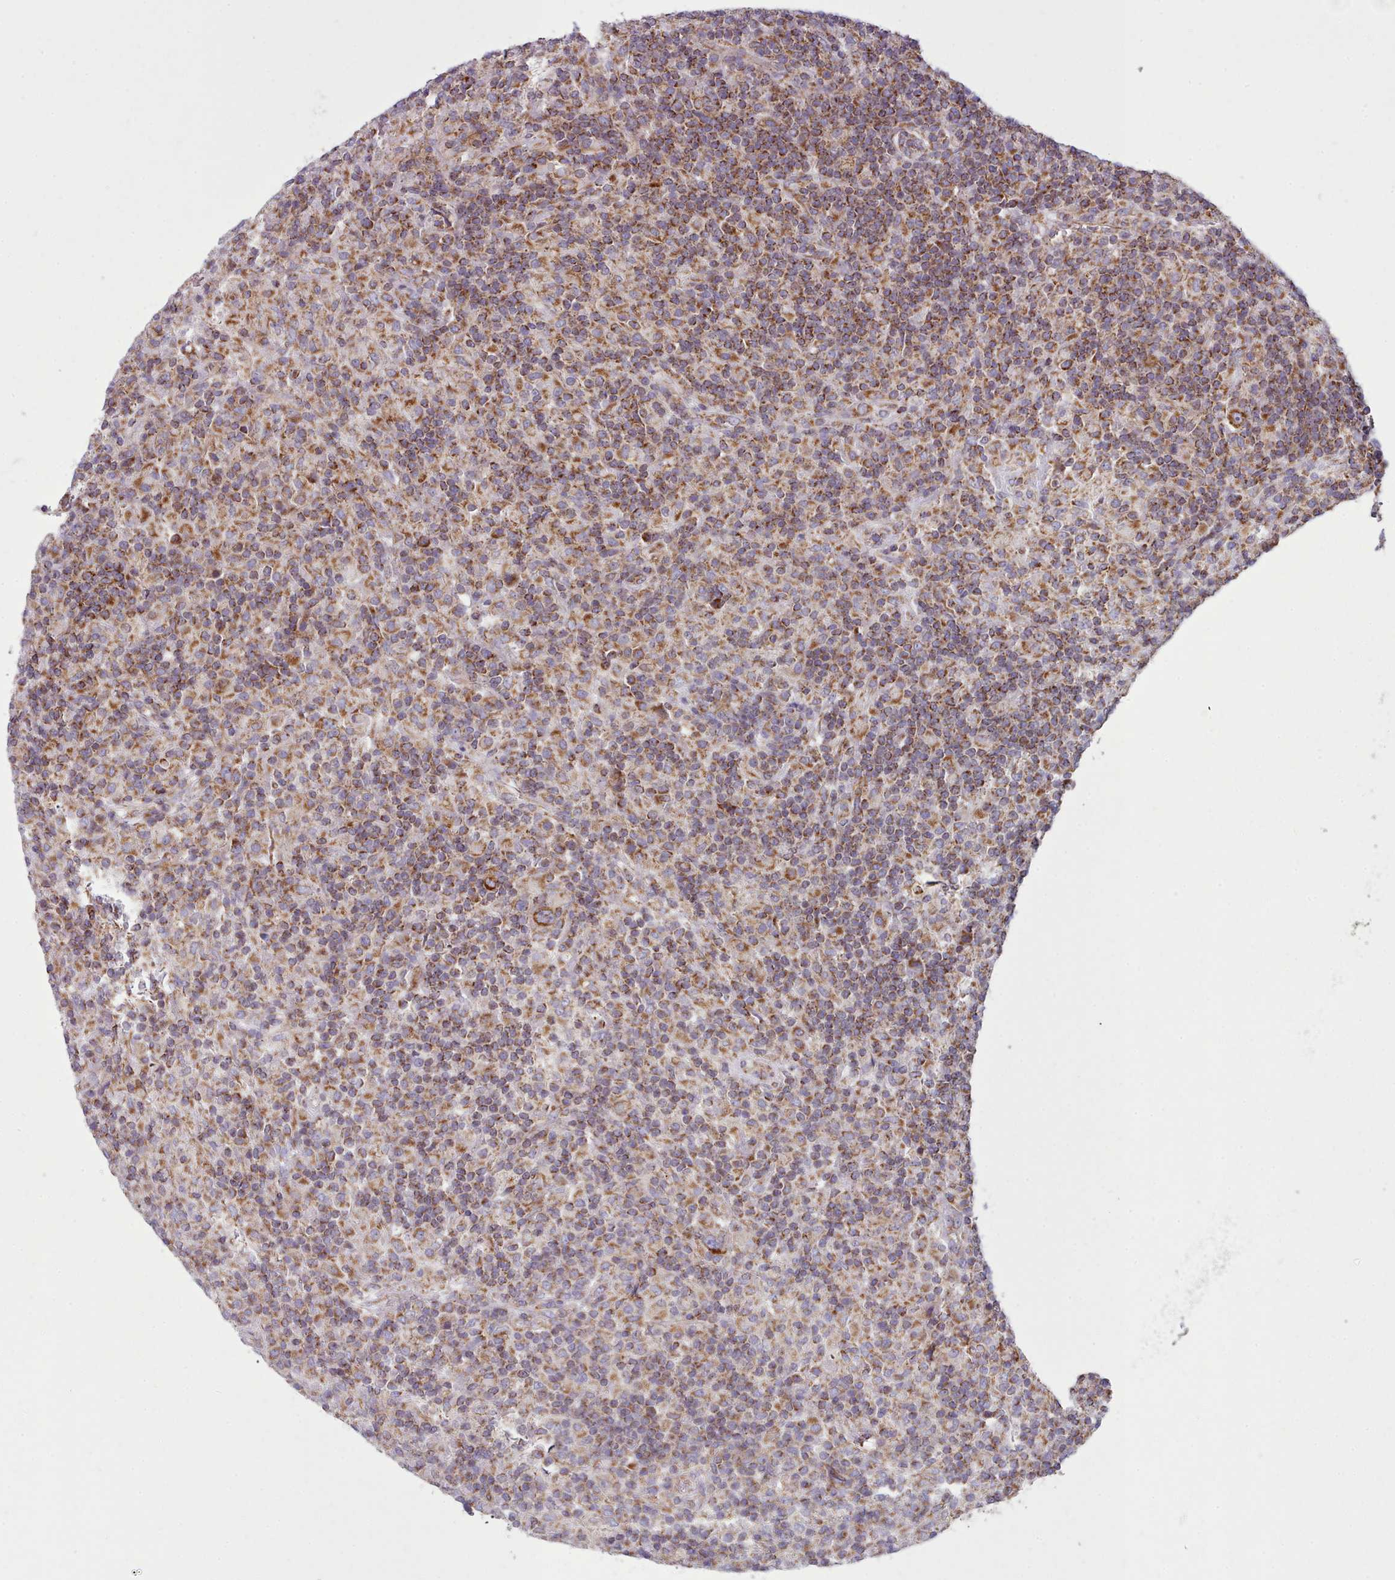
{"staining": {"intensity": "strong", "quantity": ">75%", "location": "cytoplasmic/membranous"}, "tissue": "lymphoma", "cell_type": "Tumor cells", "image_type": "cancer", "snomed": [{"axis": "morphology", "description": "Hodgkin's disease, NOS"}, {"axis": "topography", "description": "Lymph node"}], "caption": "Protein staining of lymphoma tissue displays strong cytoplasmic/membranous positivity in about >75% of tumor cells. (brown staining indicates protein expression, while blue staining denotes nuclei).", "gene": "SRP54", "patient": {"sex": "male", "age": 70}}